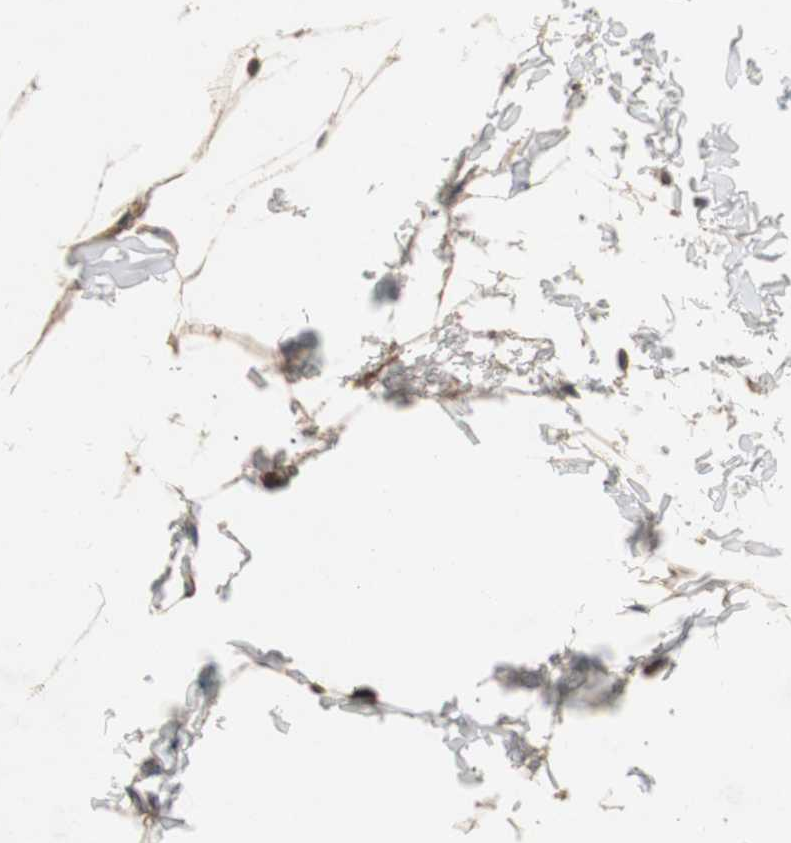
{"staining": {"intensity": "negative", "quantity": "none", "location": "none"}, "tissue": "soft tissue", "cell_type": "Chondrocytes", "image_type": "normal", "snomed": [{"axis": "morphology", "description": "Normal tissue, NOS"}, {"axis": "topography", "description": "Soft tissue"}], "caption": "Immunohistochemistry (IHC) photomicrograph of unremarkable soft tissue: soft tissue stained with DAB reveals no significant protein staining in chondrocytes.", "gene": "TNFRSF14", "patient": {"sex": "male", "age": 26}}